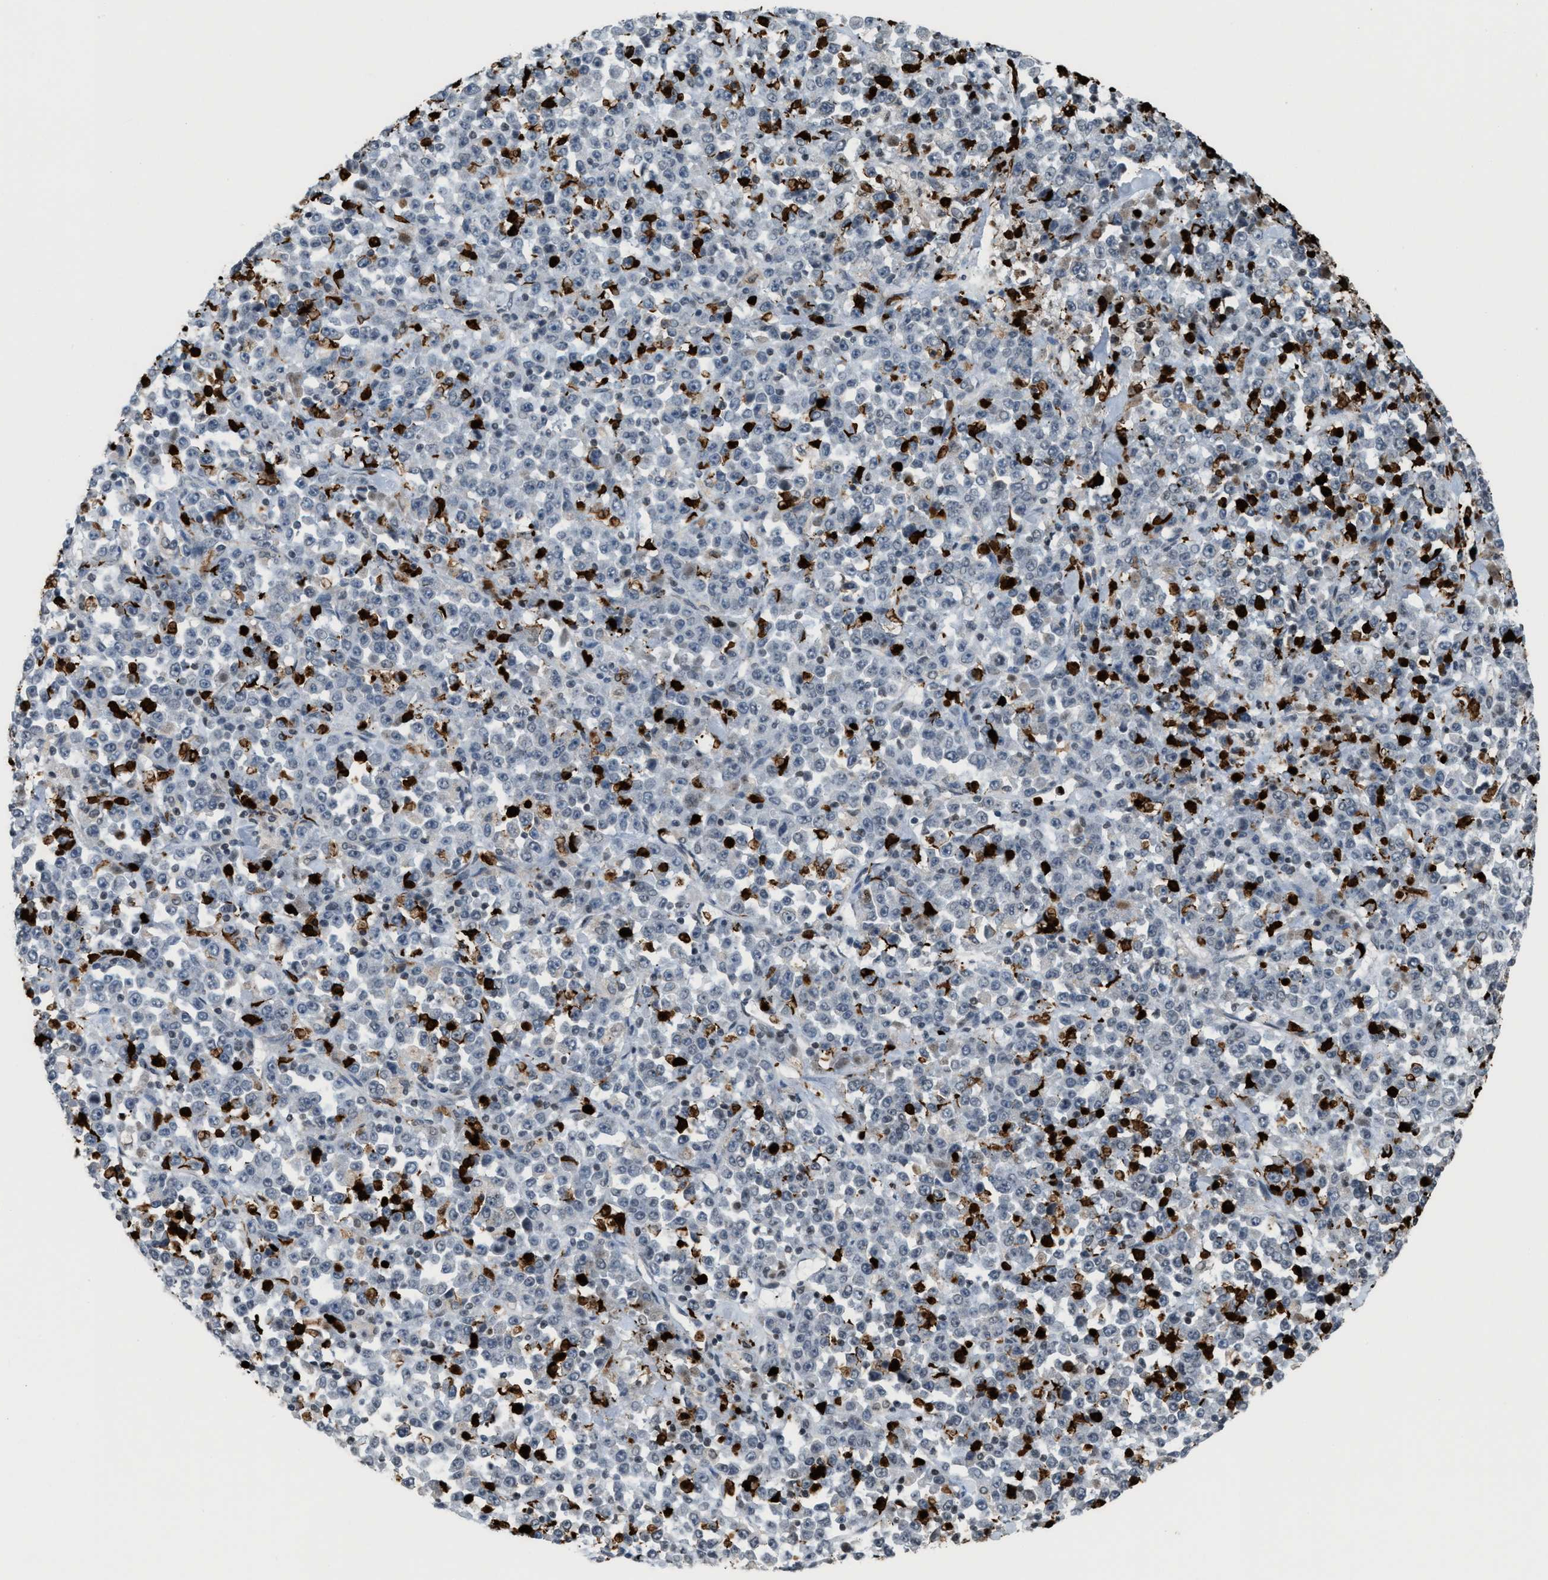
{"staining": {"intensity": "negative", "quantity": "none", "location": "none"}, "tissue": "stomach cancer", "cell_type": "Tumor cells", "image_type": "cancer", "snomed": [{"axis": "morphology", "description": "Normal tissue, NOS"}, {"axis": "morphology", "description": "Adenocarcinoma, NOS"}, {"axis": "topography", "description": "Stomach, upper"}, {"axis": "topography", "description": "Stomach"}], "caption": "The micrograph exhibits no significant staining in tumor cells of adenocarcinoma (stomach). (DAB immunohistochemistry visualized using brightfield microscopy, high magnification).", "gene": "PRUNE2", "patient": {"sex": "male", "age": 59}}